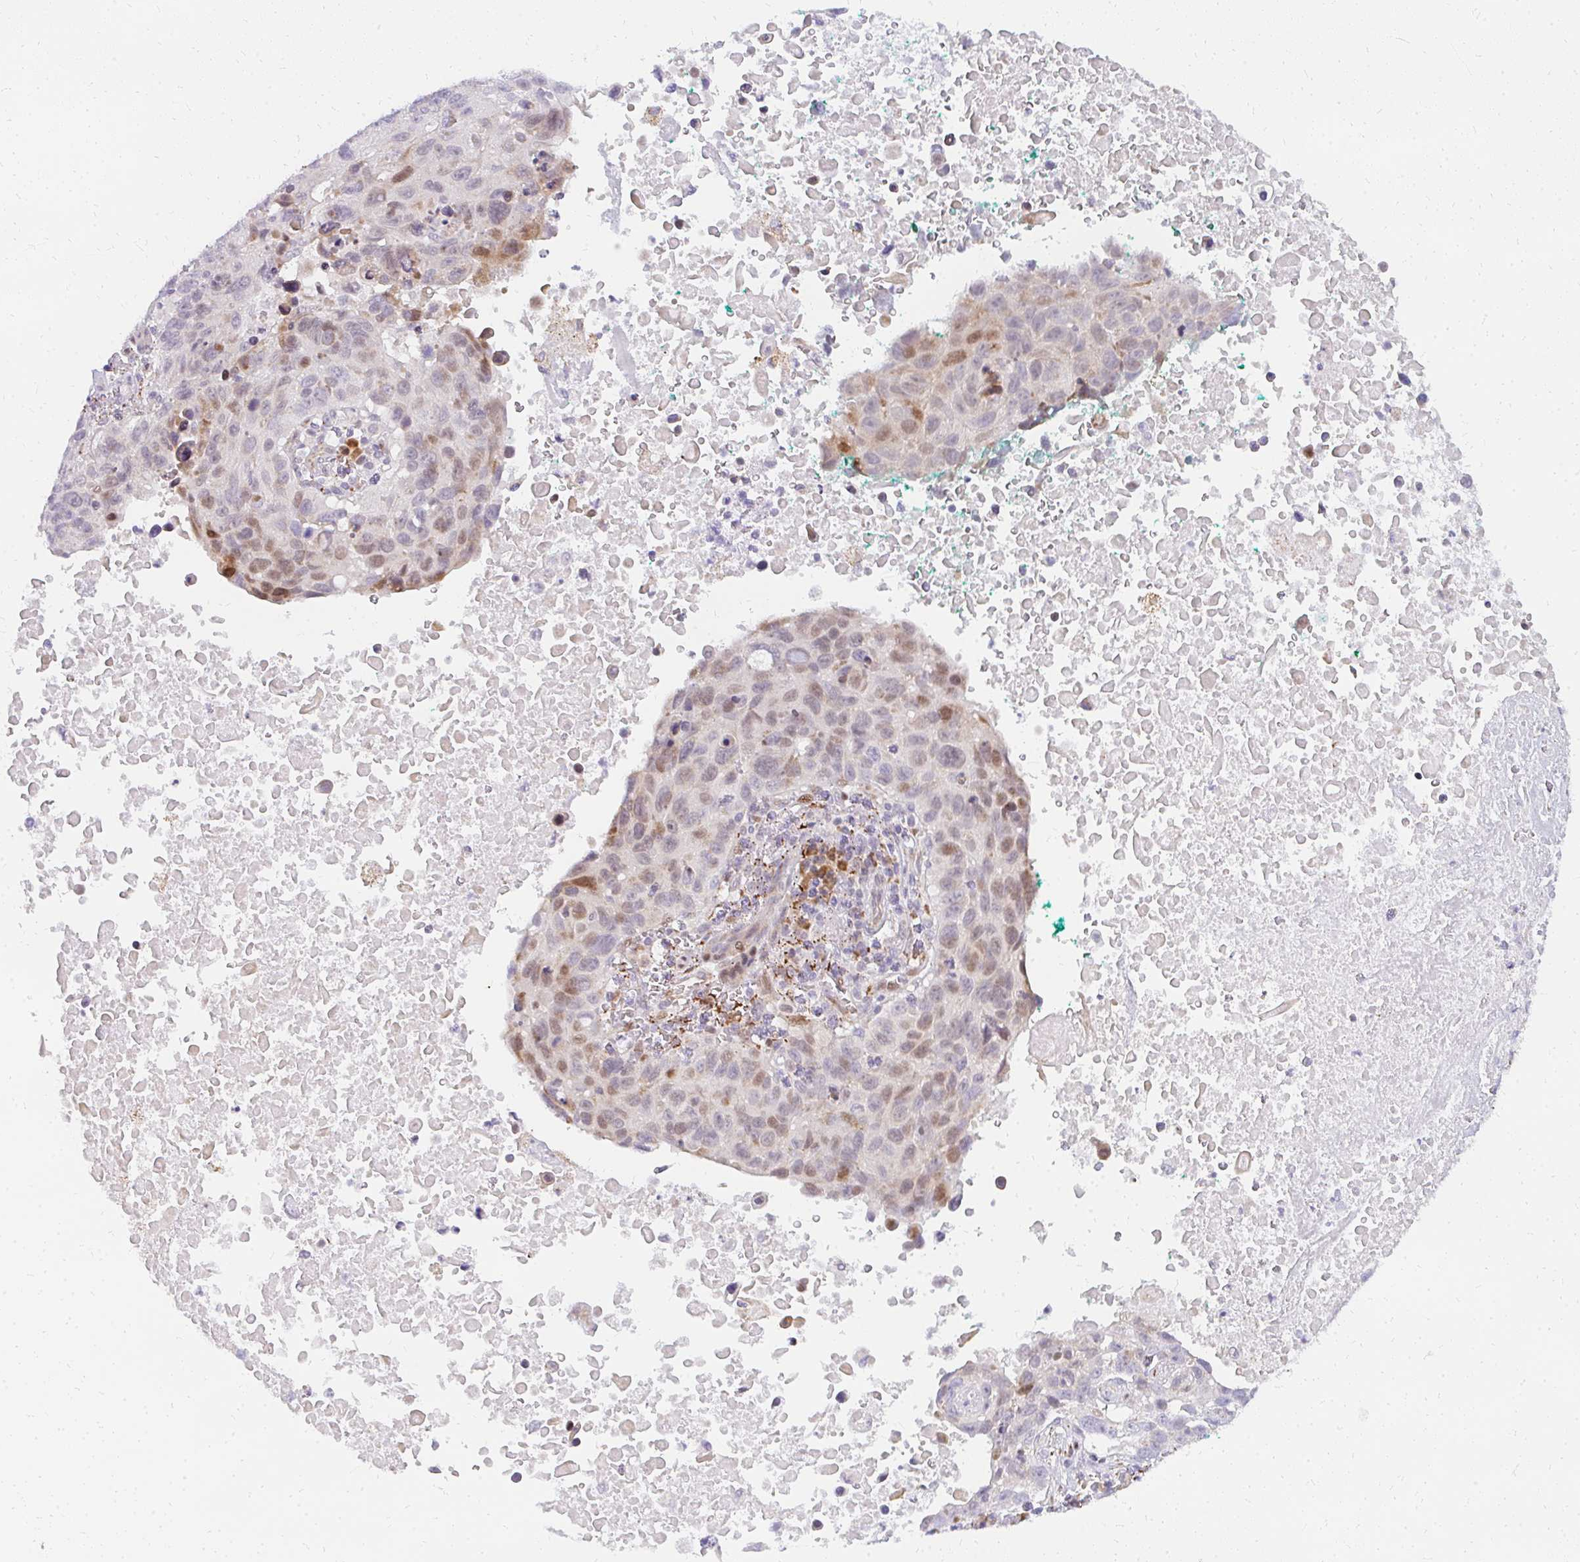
{"staining": {"intensity": "weak", "quantity": "25%-75%", "location": "nuclear"}, "tissue": "lung cancer", "cell_type": "Tumor cells", "image_type": "cancer", "snomed": [{"axis": "morphology", "description": "Squamous cell carcinoma, NOS"}, {"axis": "topography", "description": "Lung"}], "caption": "Lung squamous cell carcinoma tissue displays weak nuclear staining in about 25%-75% of tumor cells (DAB IHC with brightfield microscopy, high magnification).", "gene": "PLA2G5", "patient": {"sex": "male", "age": 66}}